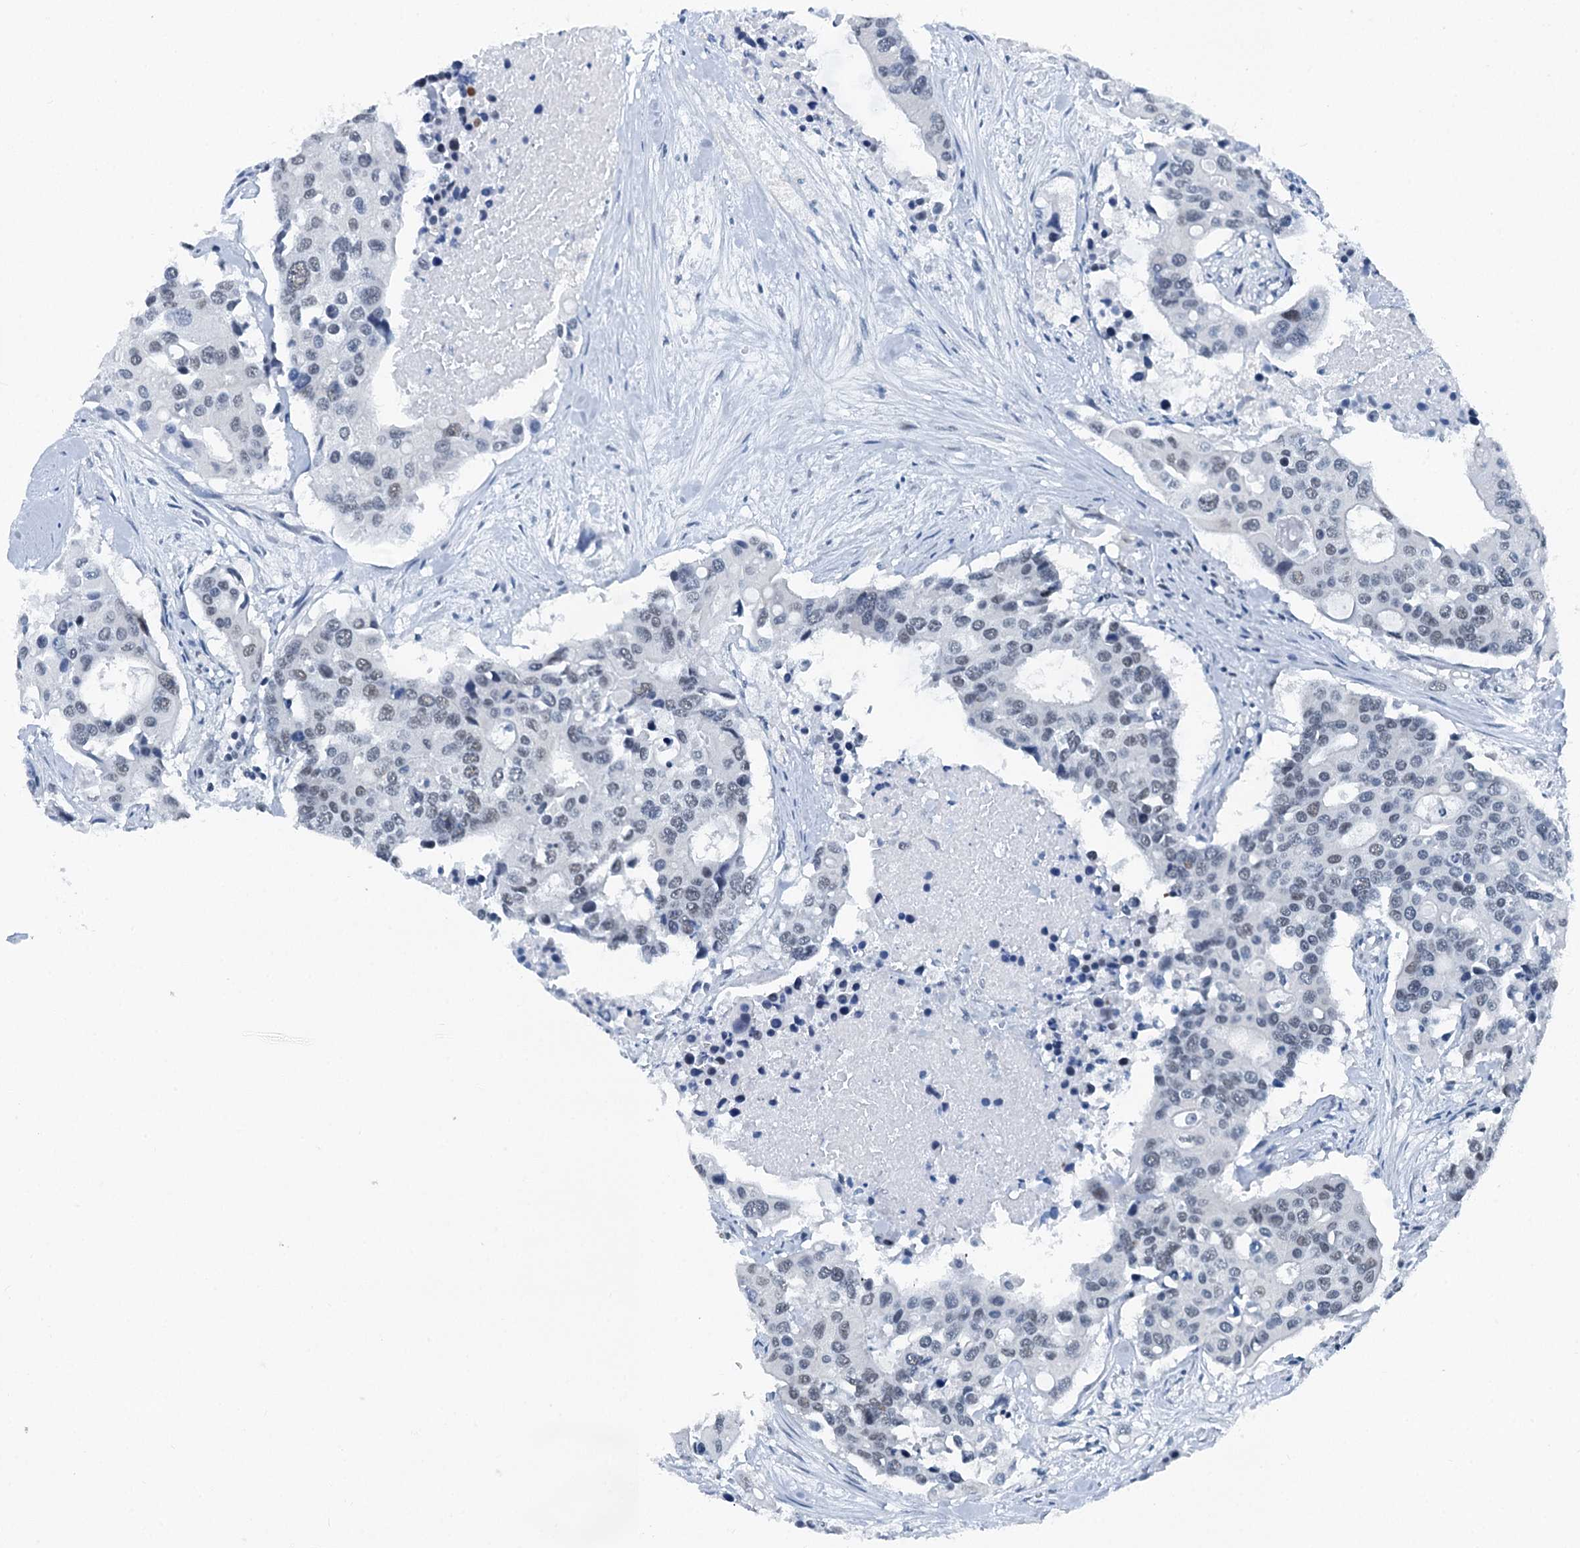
{"staining": {"intensity": "negative", "quantity": "none", "location": "none"}, "tissue": "colorectal cancer", "cell_type": "Tumor cells", "image_type": "cancer", "snomed": [{"axis": "morphology", "description": "Adenocarcinoma, NOS"}, {"axis": "topography", "description": "Colon"}], "caption": "Photomicrograph shows no protein positivity in tumor cells of adenocarcinoma (colorectal) tissue. (DAB immunohistochemistry with hematoxylin counter stain).", "gene": "TRPT1", "patient": {"sex": "male", "age": 77}}